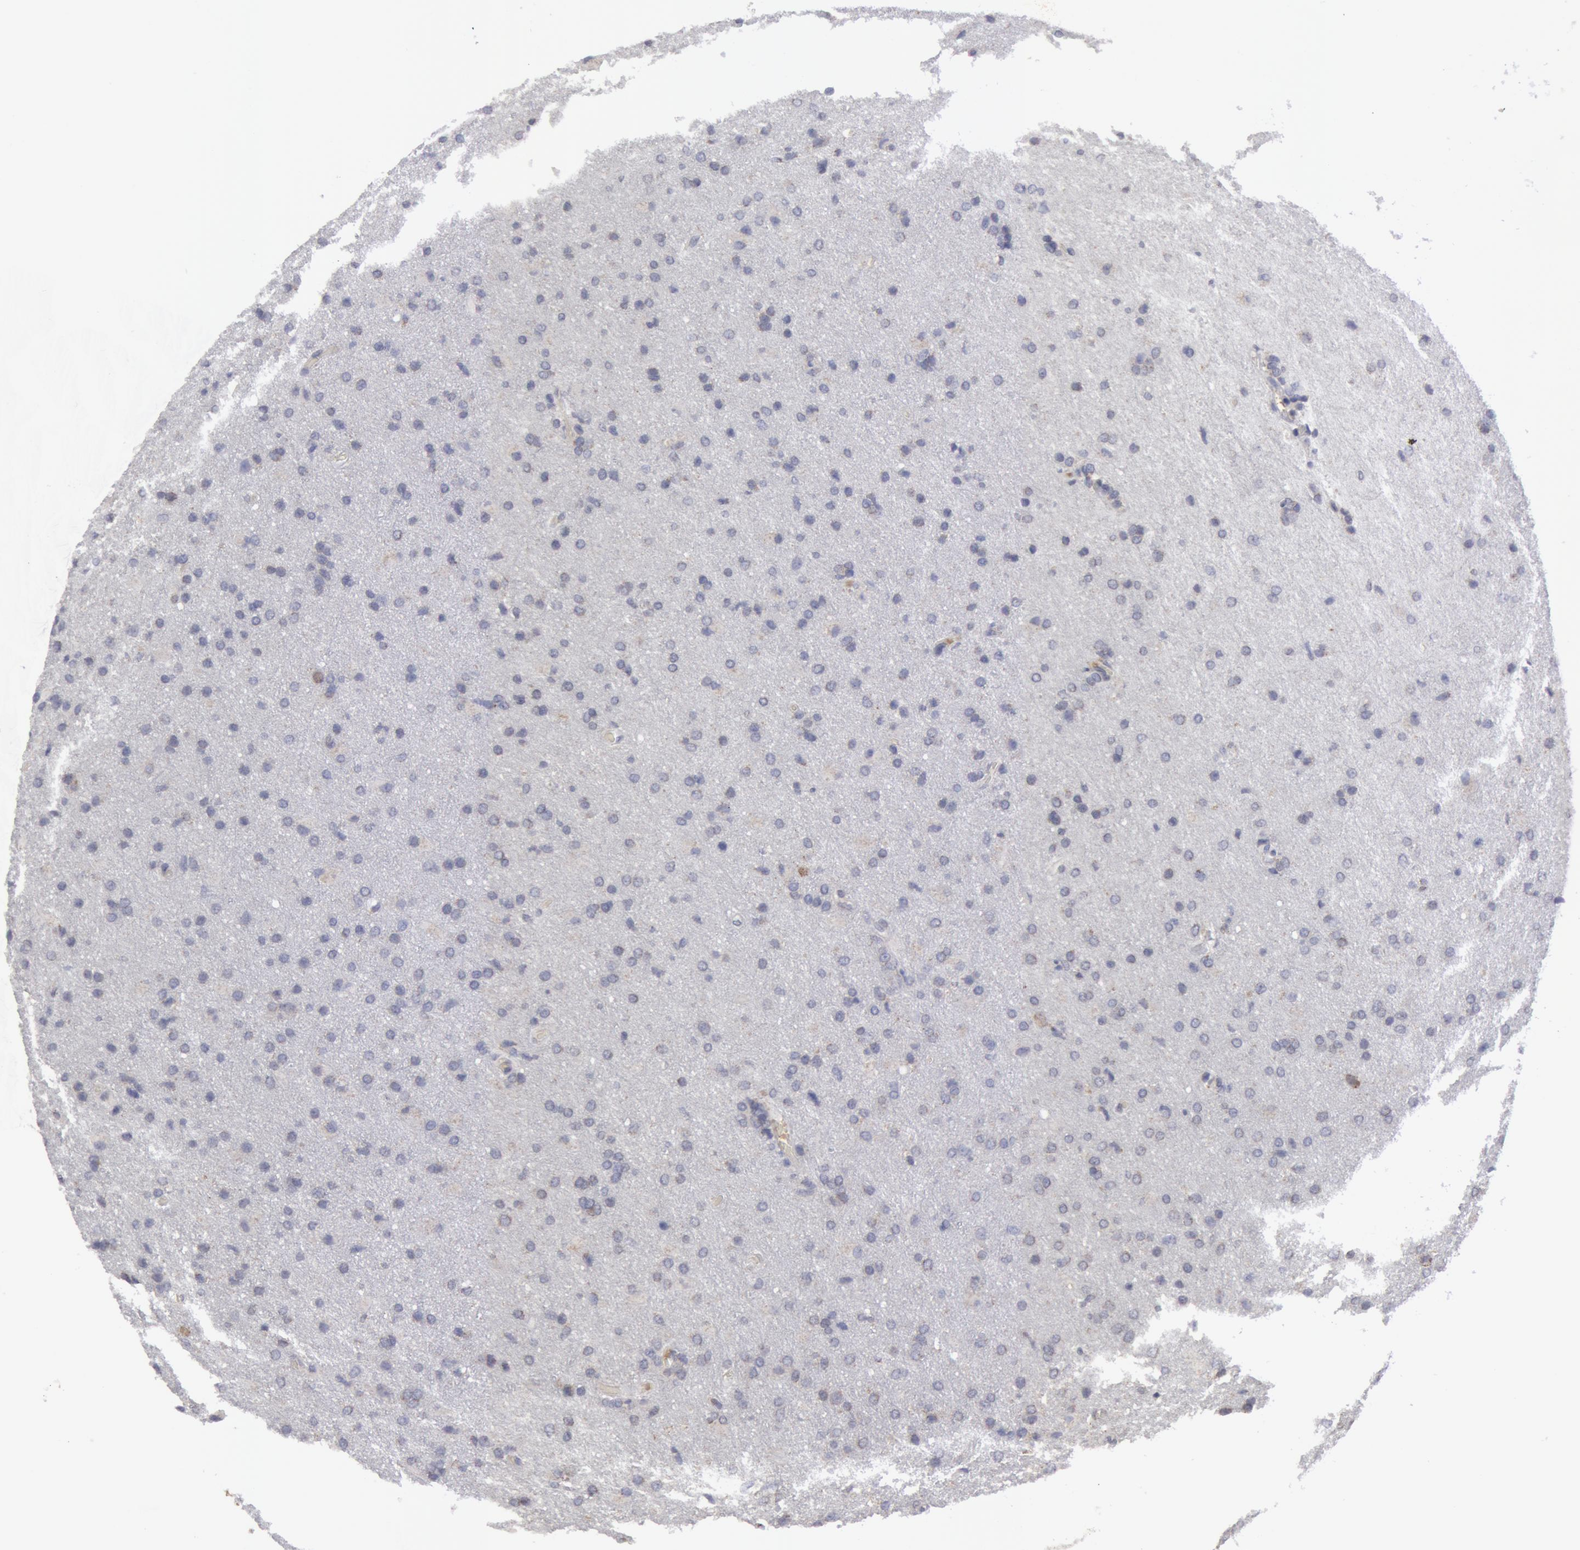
{"staining": {"intensity": "negative", "quantity": "none", "location": "none"}, "tissue": "glioma", "cell_type": "Tumor cells", "image_type": "cancer", "snomed": [{"axis": "morphology", "description": "Glioma, malignant, High grade"}, {"axis": "topography", "description": "Brain"}], "caption": "IHC of glioma exhibits no expression in tumor cells.", "gene": "CAT", "patient": {"sex": "male", "age": 68}}